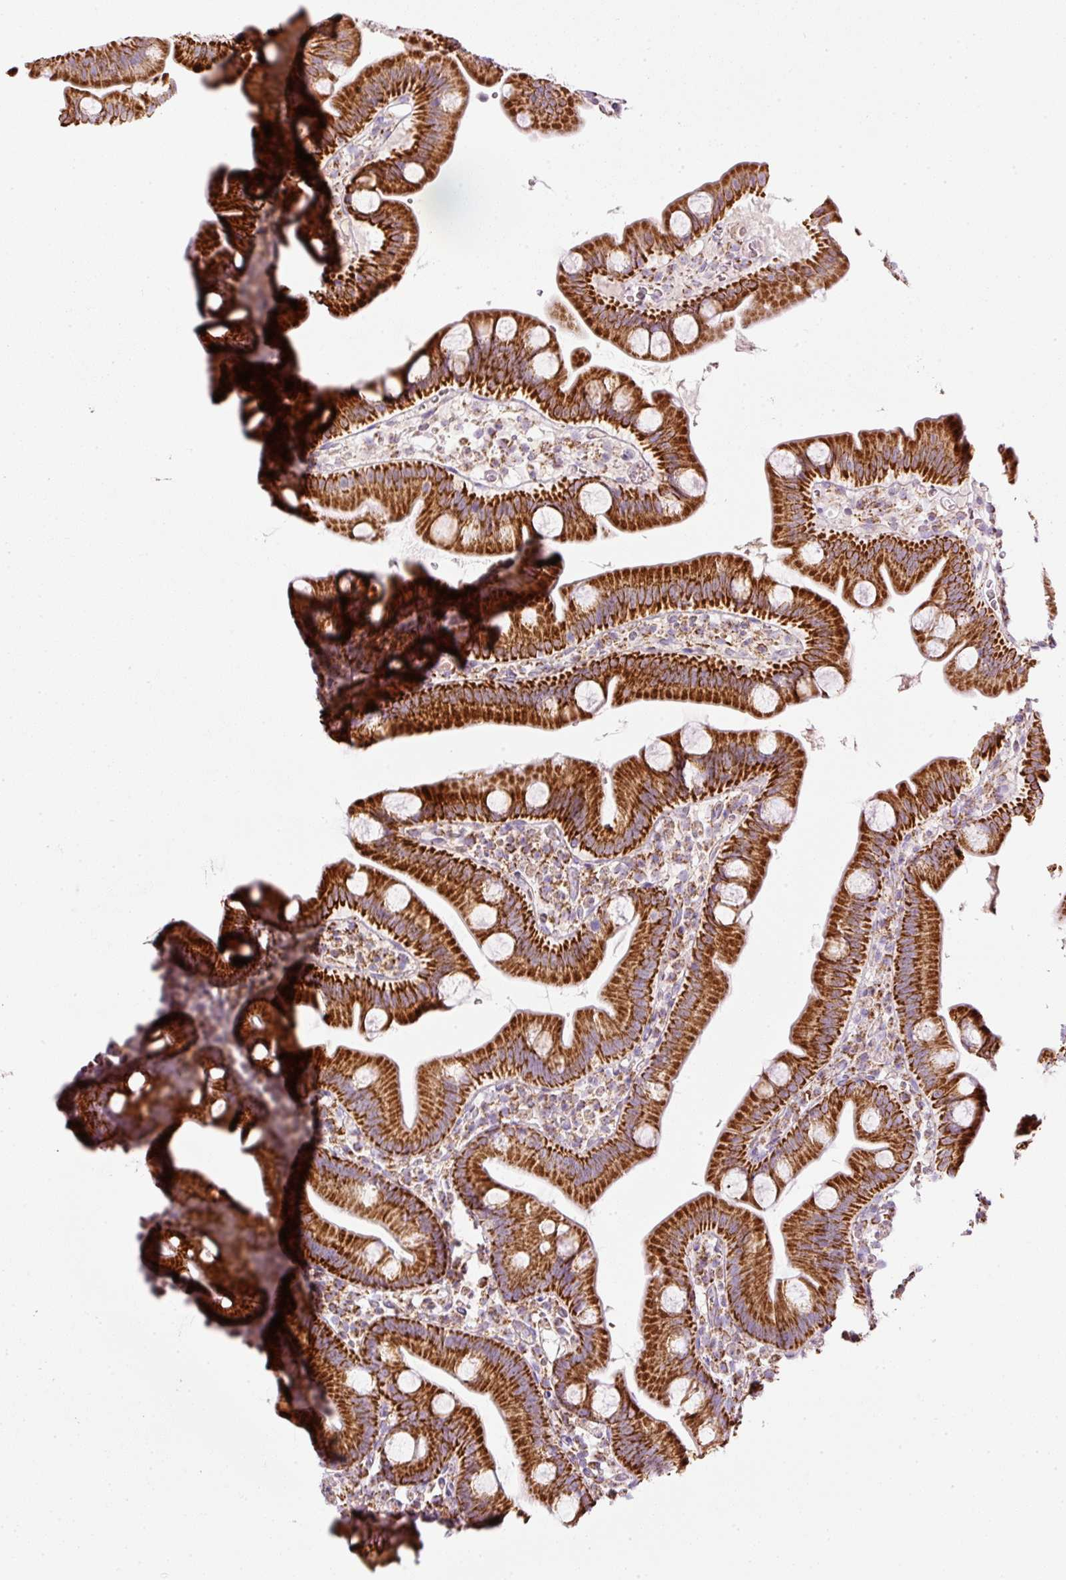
{"staining": {"intensity": "strong", "quantity": ">75%", "location": "cytoplasmic/membranous"}, "tissue": "small intestine", "cell_type": "Glandular cells", "image_type": "normal", "snomed": [{"axis": "morphology", "description": "Normal tissue, NOS"}, {"axis": "topography", "description": "Small intestine"}], "caption": "The photomicrograph reveals immunohistochemical staining of unremarkable small intestine. There is strong cytoplasmic/membranous positivity is present in about >75% of glandular cells. The staining was performed using DAB, with brown indicating positive protein expression. Nuclei are stained blue with hematoxylin.", "gene": "SDHA", "patient": {"sex": "female", "age": 68}}